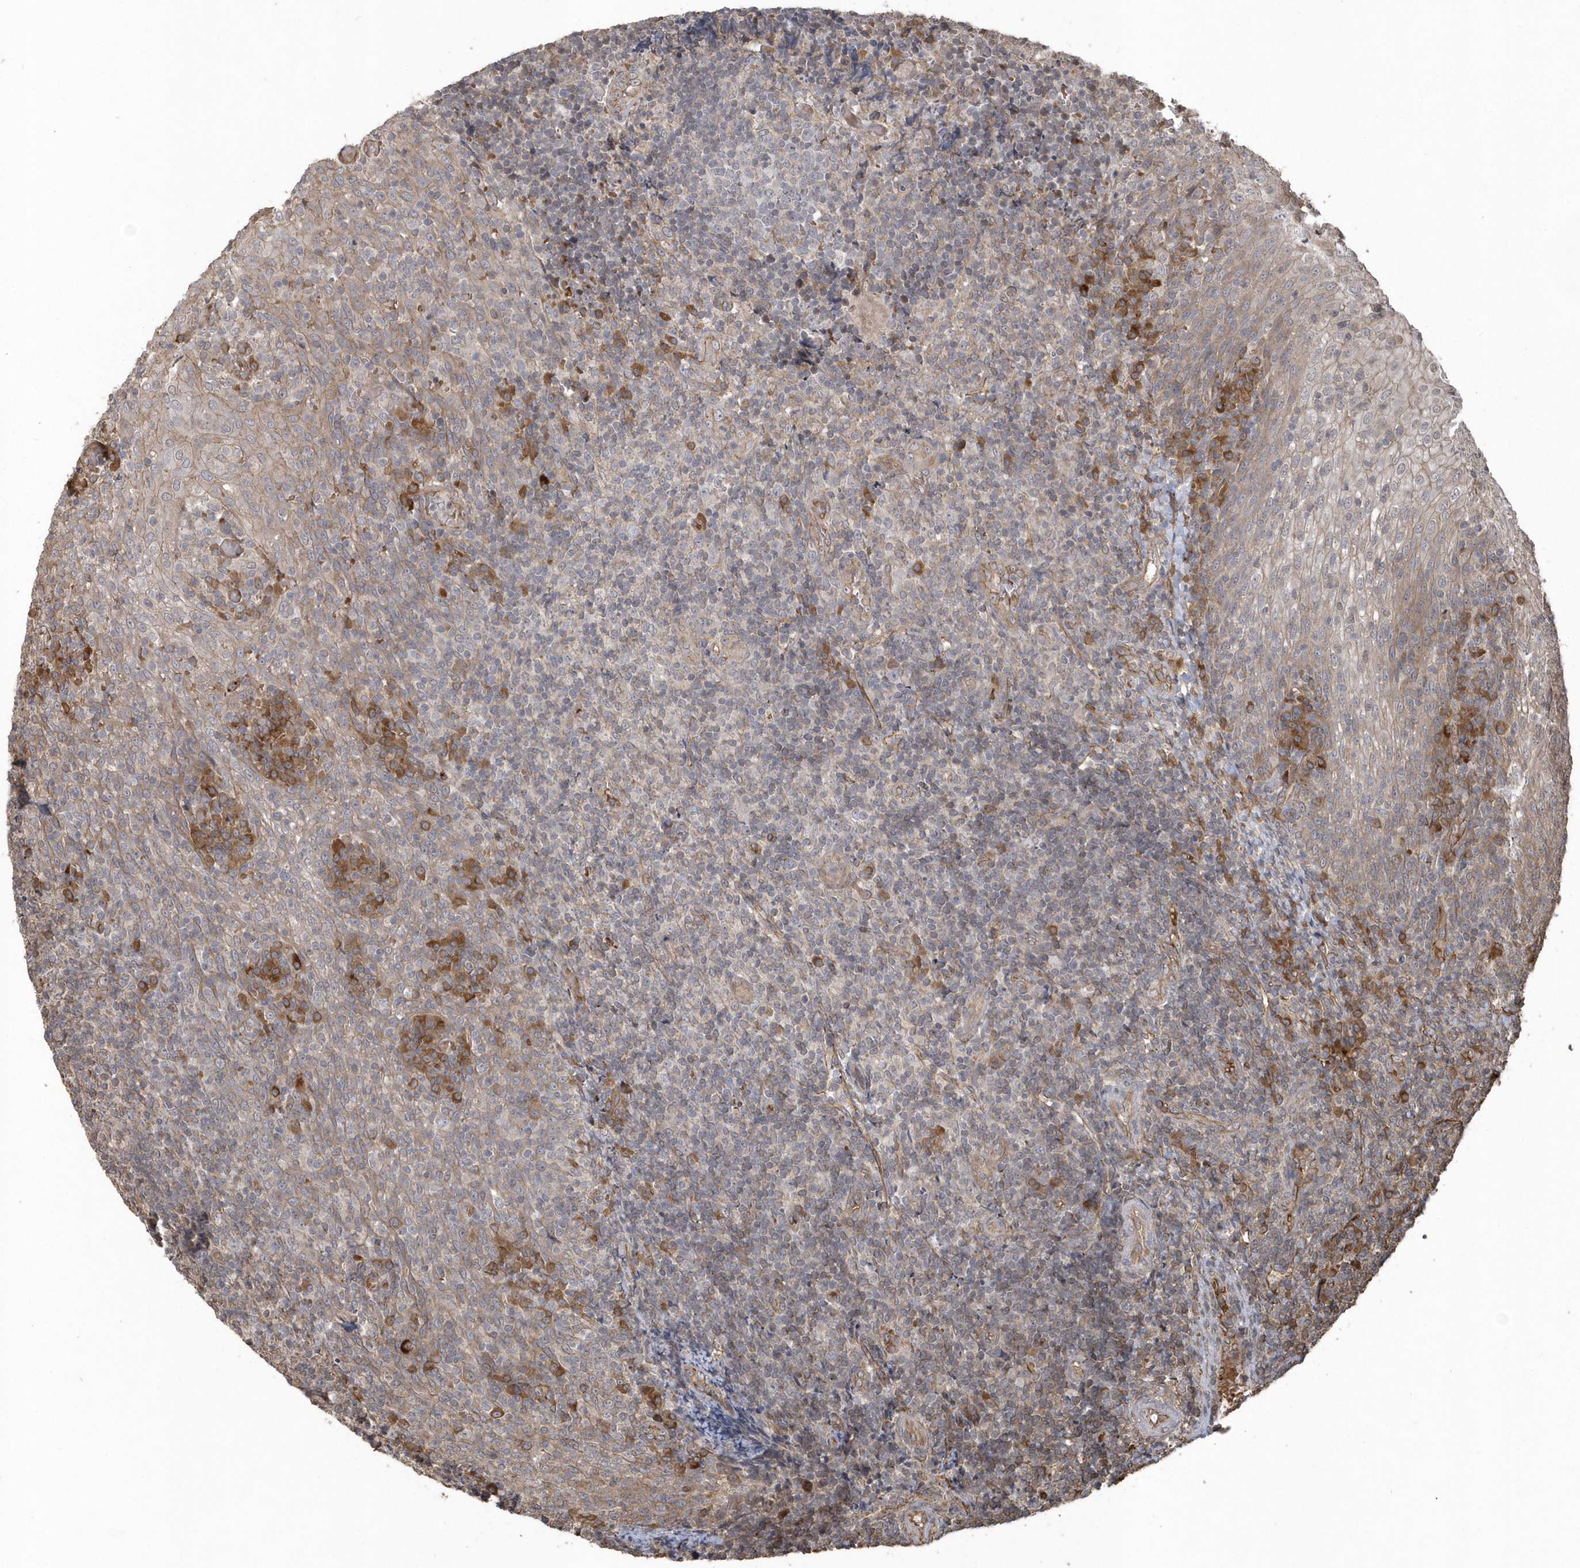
{"staining": {"intensity": "moderate", "quantity": "<25%", "location": "cytoplasmic/membranous"}, "tissue": "tonsil", "cell_type": "Germinal center cells", "image_type": "normal", "snomed": [{"axis": "morphology", "description": "Normal tissue, NOS"}, {"axis": "topography", "description": "Tonsil"}], "caption": "A low amount of moderate cytoplasmic/membranous expression is seen in about <25% of germinal center cells in benign tonsil. (brown staining indicates protein expression, while blue staining denotes nuclei).", "gene": "HERPUD1", "patient": {"sex": "female", "age": 19}}